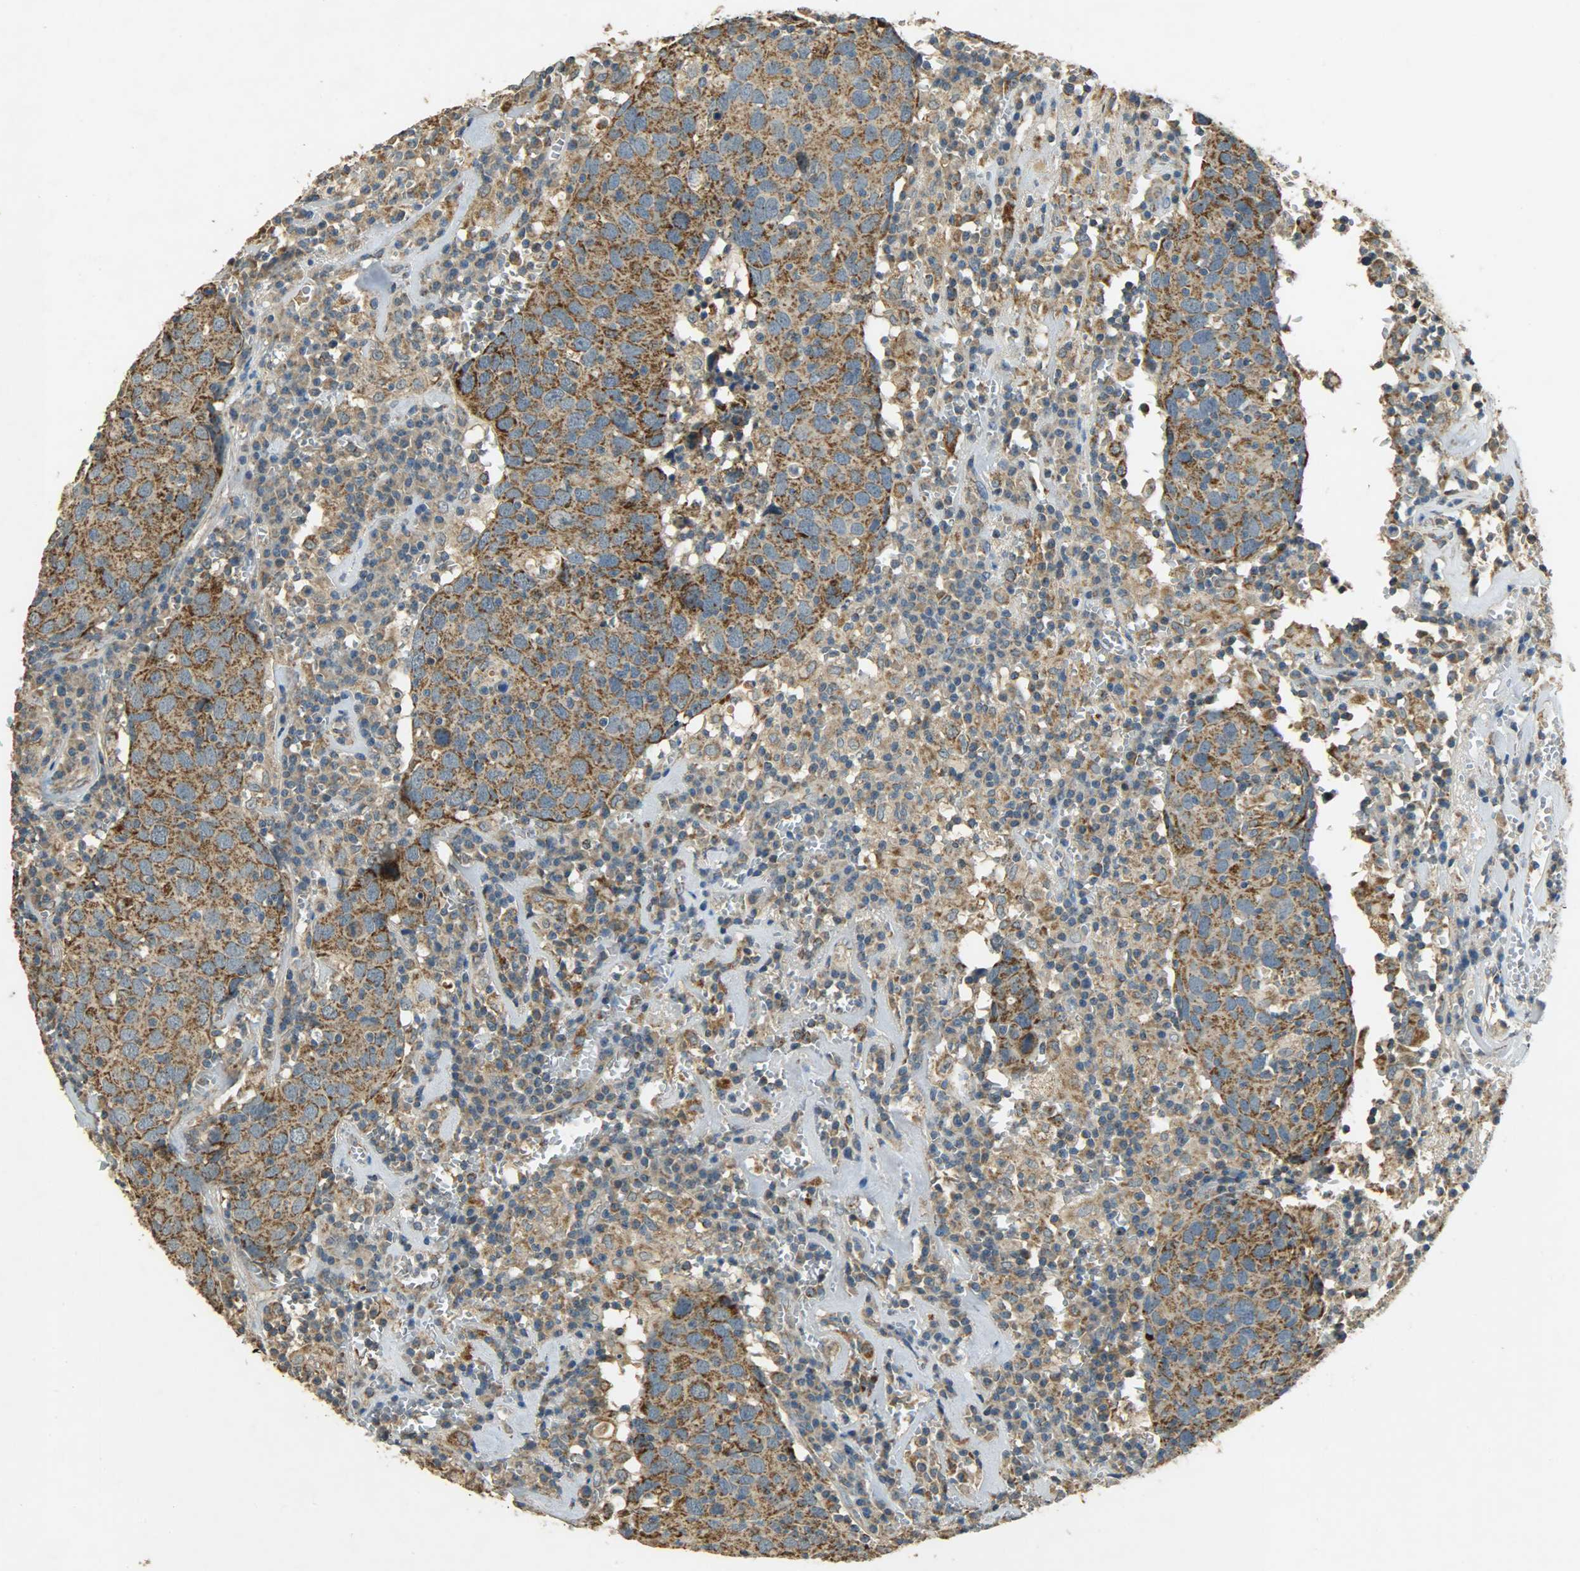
{"staining": {"intensity": "moderate", "quantity": ">75%", "location": "cytoplasmic/membranous"}, "tissue": "head and neck cancer", "cell_type": "Tumor cells", "image_type": "cancer", "snomed": [{"axis": "morphology", "description": "Adenocarcinoma, NOS"}, {"axis": "topography", "description": "Salivary gland"}, {"axis": "topography", "description": "Head-Neck"}], "caption": "Head and neck cancer (adenocarcinoma) stained with a brown dye exhibits moderate cytoplasmic/membranous positive staining in about >75% of tumor cells.", "gene": "HDHD5", "patient": {"sex": "female", "age": 65}}